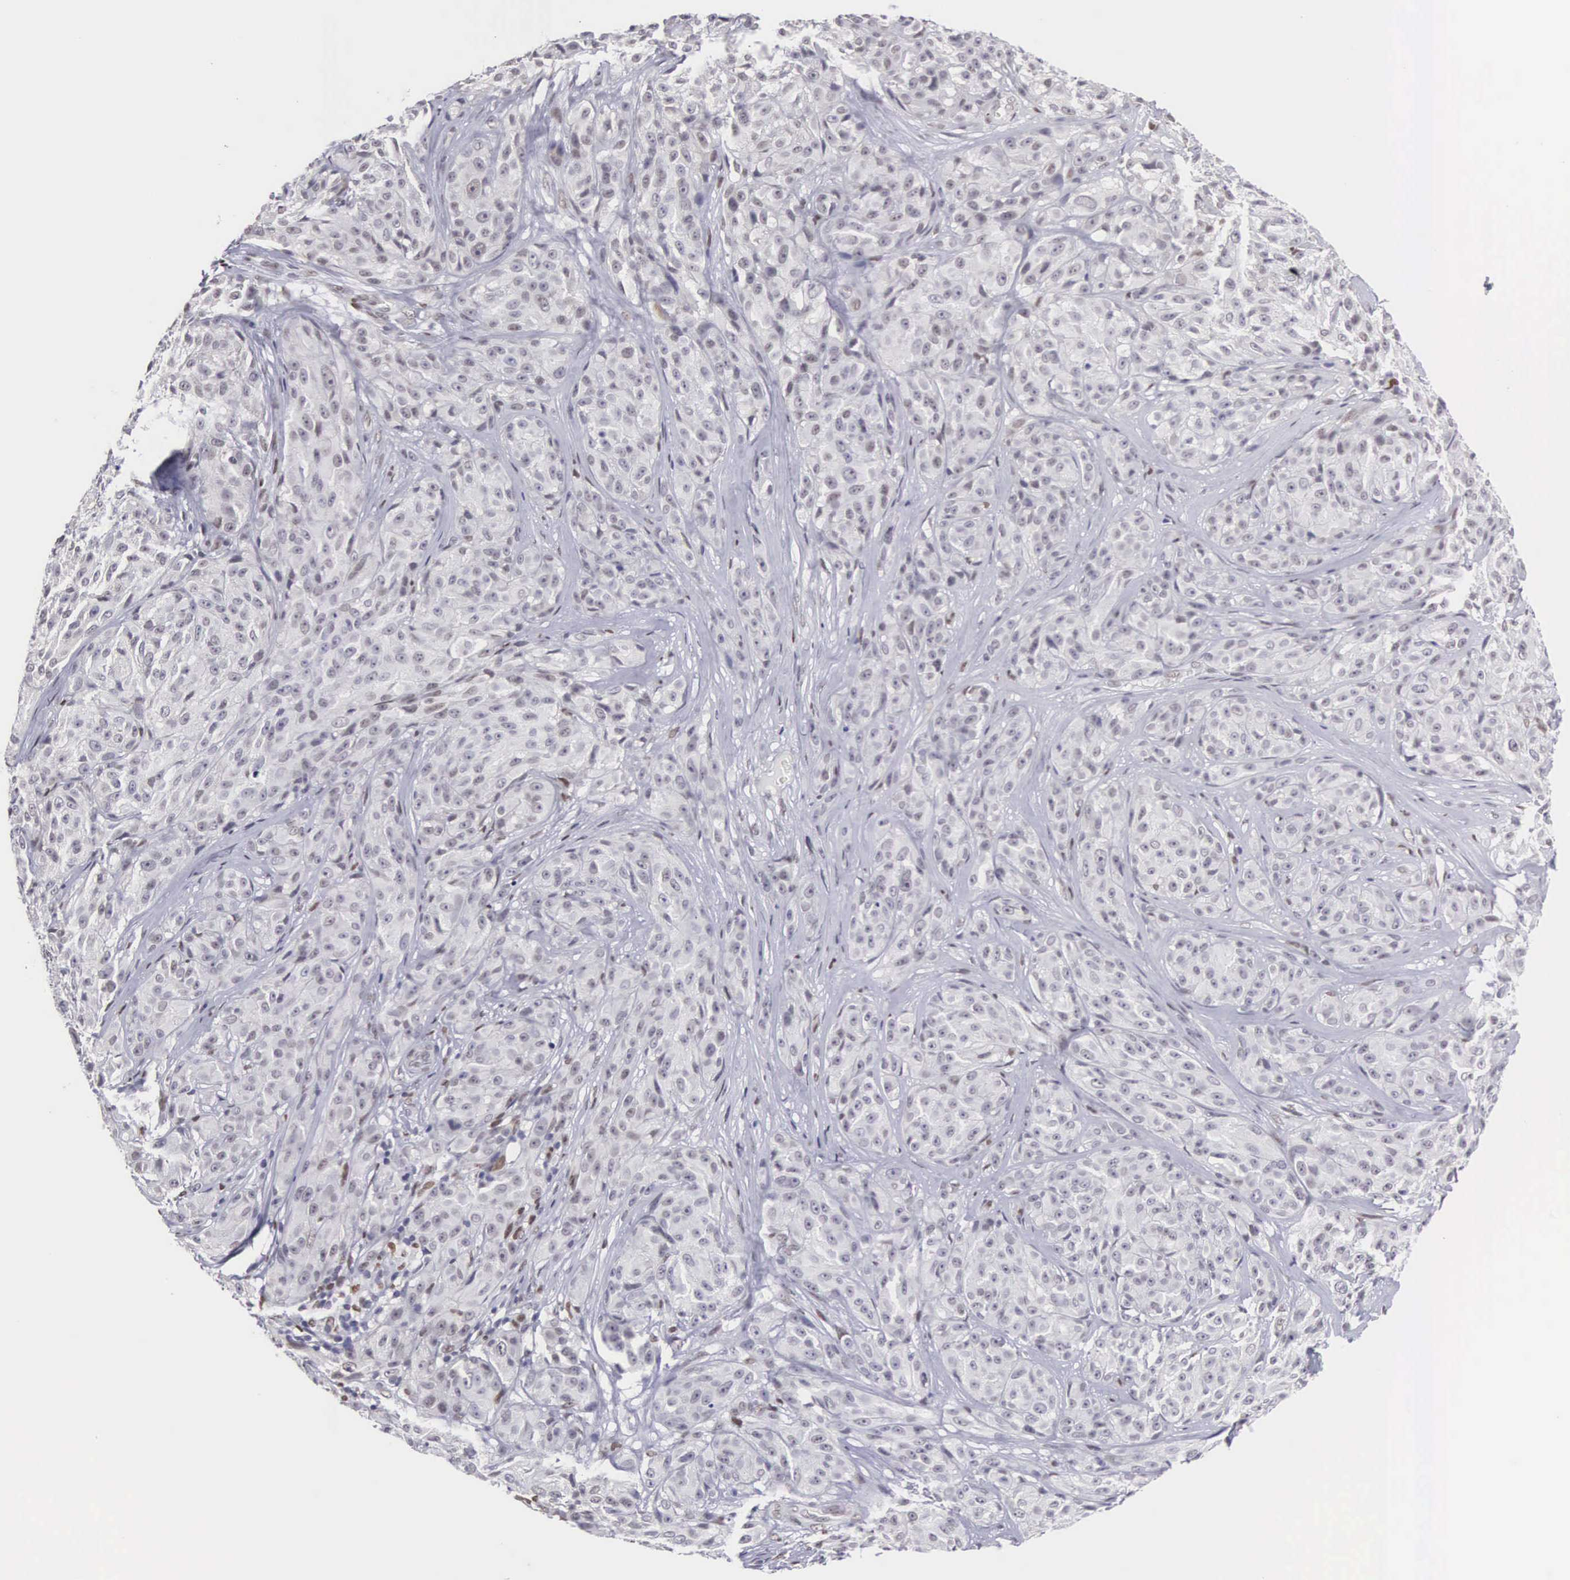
{"staining": {"intensity": "negative", "quantity": "none", "location": "none"}, "tissue": "melanoma", "cell_type": "Tumor cells", "image_type": "cancer", "snomed": [{"axis": "morphology", "description": "Malignant melanoma, NOS"}, {"axis": "topography", "description": "Skin"}], "caption": "The immunohistochemistry histopathology image has no significant positivity in tumor cells of malignant melanoma tissue. (DAB immunohistochemistry (IHC) with hematoxylin counter stain).", "gene": "ETV6", "patient": {"sex": "male", "age": 56}}